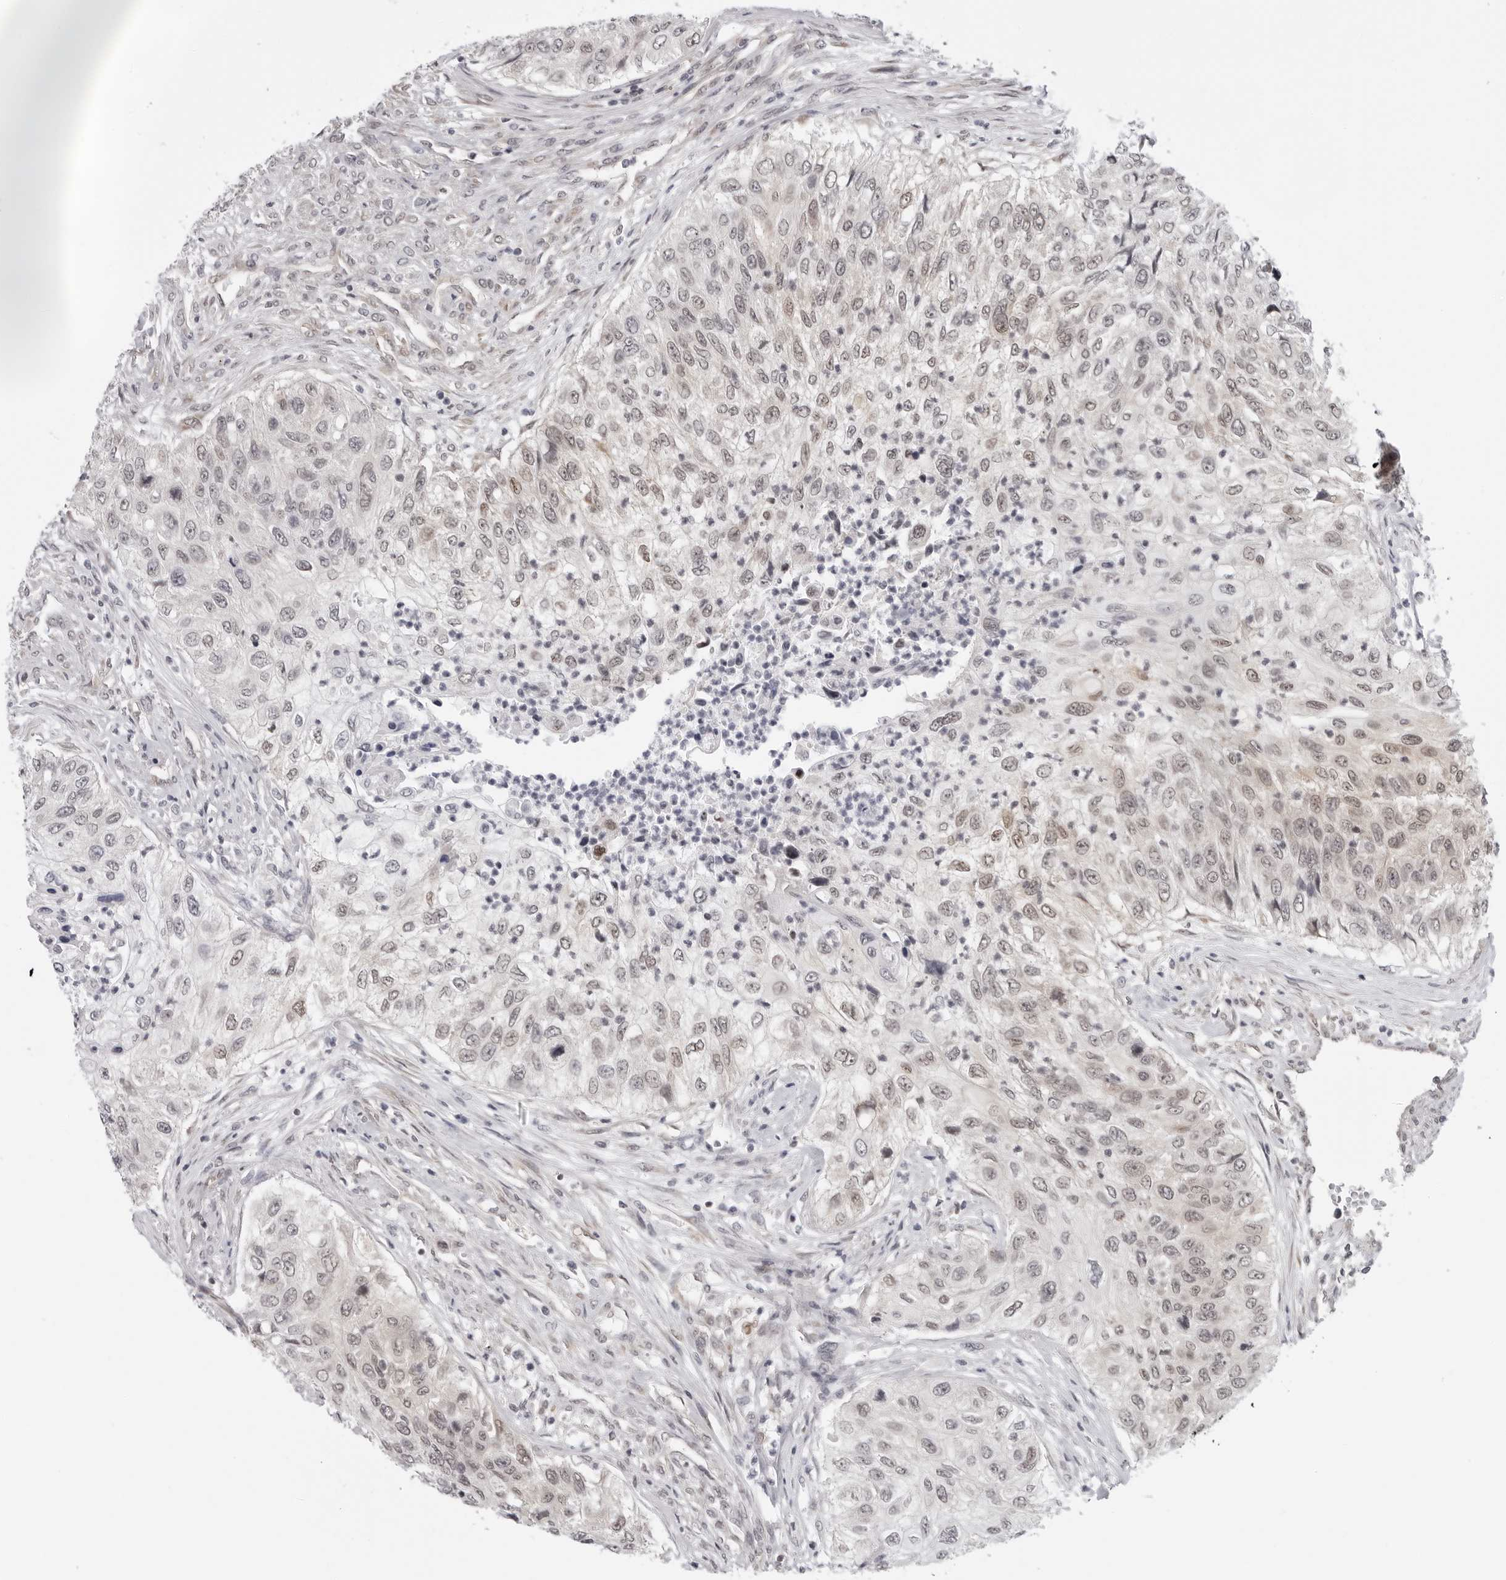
{"staining": {"intensity": "negative", "quantity": "none", "location": "none"}, "tissue": "urothelial cancer", "cell_type": "Tumor cells", "image_type": "cancer", "snomed": [{"axis": "morphology", "description": "Urothelial carcinoma, High grade"}, {"axis": "topography", "description": "Urinary bladder"}], "caption": "Immunohistochemical staining of urothelial cancer displays no significant expression in tumor cells. (Brightfield microscopy of DAB immunohistochemistry (IHC) at high magnification).", "gene": "CASP7", "patient": {"sex": "female", "age": 60}}